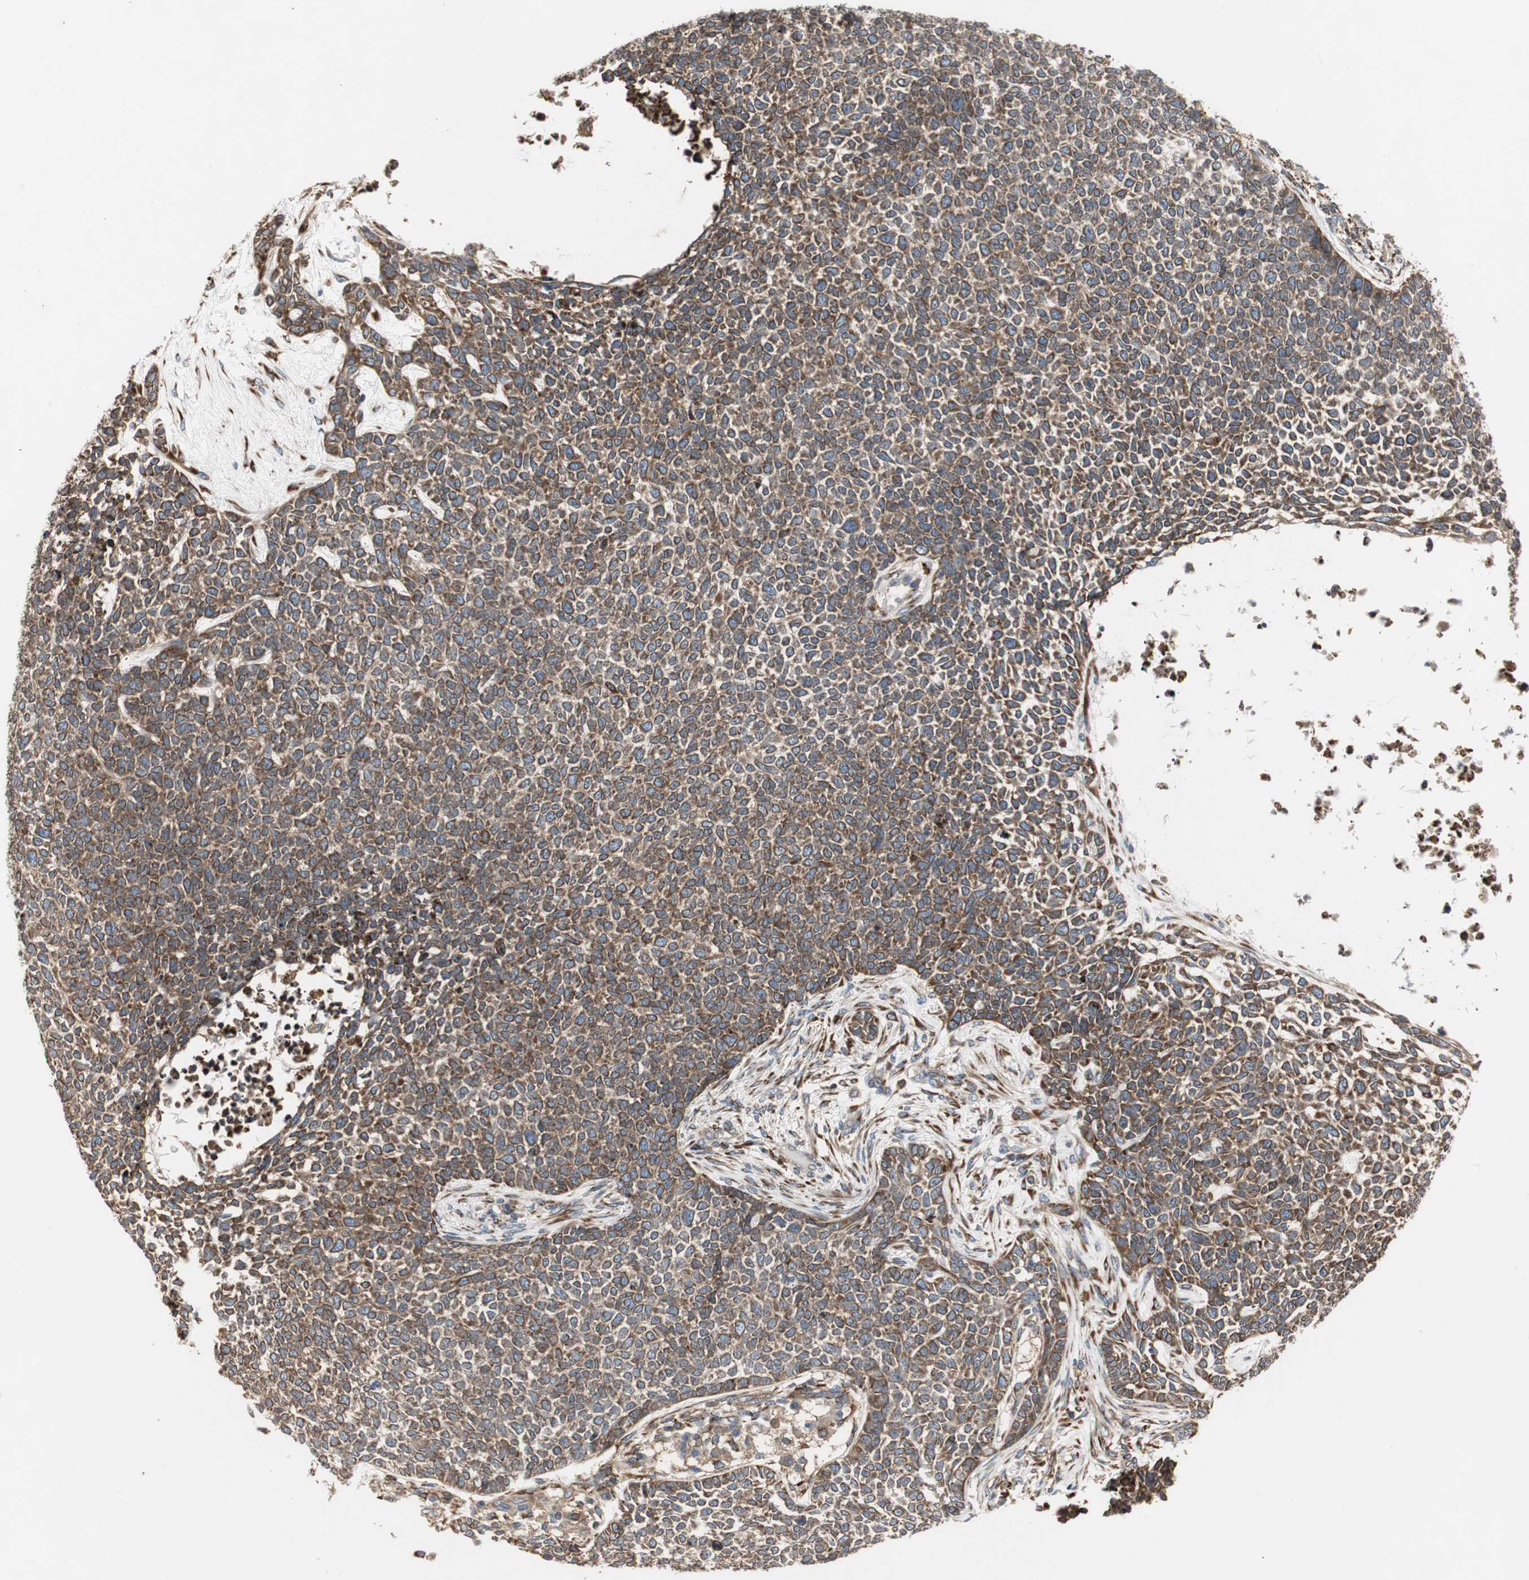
{"staining": {"intensity": "moderate", "quantity": ">75%", "location": "cytoplasmic/membranous"}, "tissue": "skin cancer", "cell_type": "Tumor cells", "image_type": "cancer", "snomed": [{"axis": "morphology", "description": "Basal cell carcinoma"}, {"axis": "topography", "description": "Skin"}], "caption": "A micrograph of human skin basal cell carcinoma stained for a protein exhibits moderate cytoplasmic/membranous brown staining in tumor cells.", "gene": "H6PD", "patient": {"sex": "female", "age": 84}}